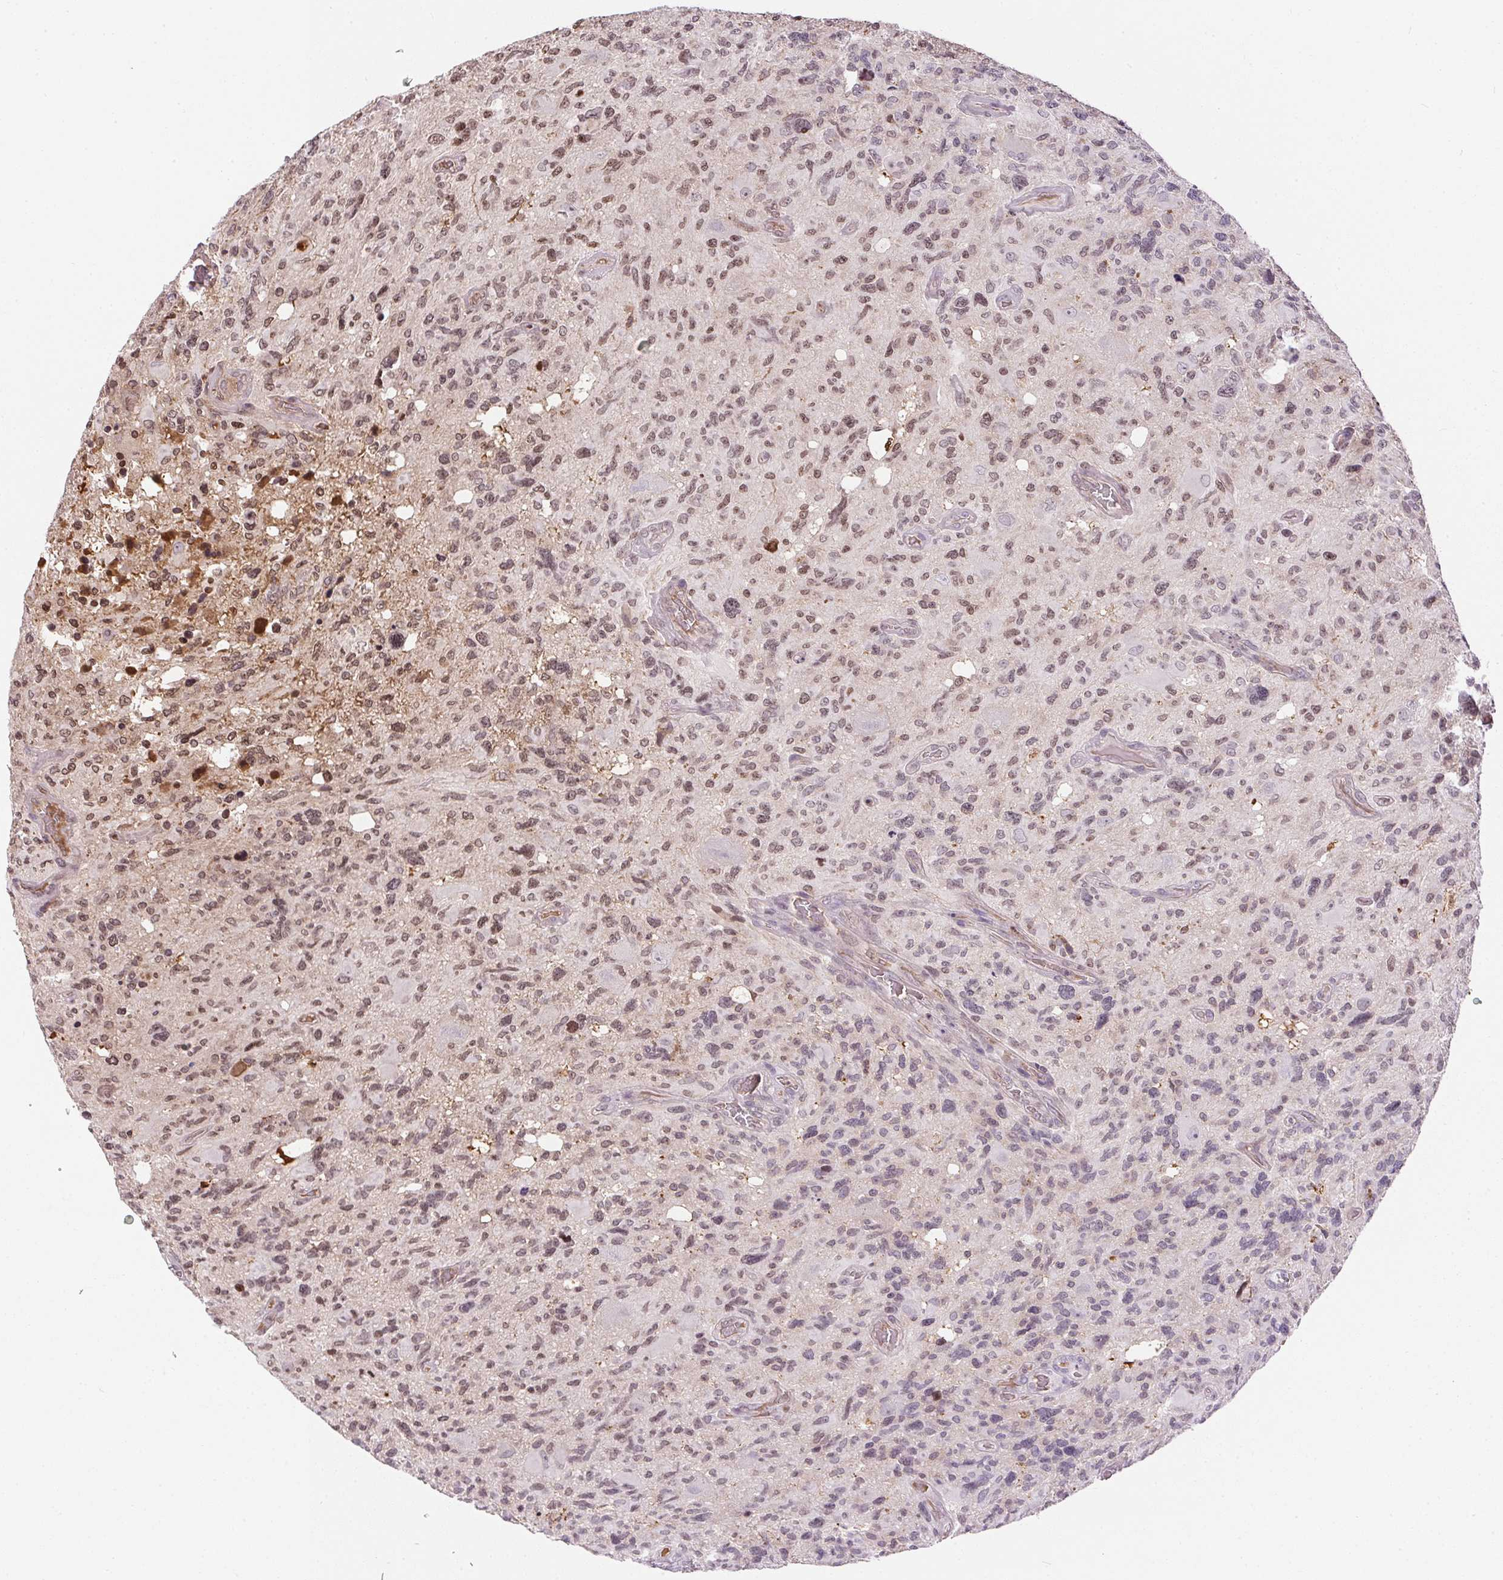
{"staining": {"intensity": "moderate", "quantity": "<25%", "location": "nuclear"}, "tissue": "glioma", "cell_type": "Tumor cells", "image_type": "cancer", "snomed": [{"axis": "morphology", "description": "Glioma, malignant, High grade"}, {"axis": "topography", "description": "Brain"}], "caption": "Malignant high-grade glioma stained with a brown dye displays moderate nuclear positive expression in about <25% of tumor cells.", "gene": "ORM1", "patient": {"sex": "male", "age": 49}}